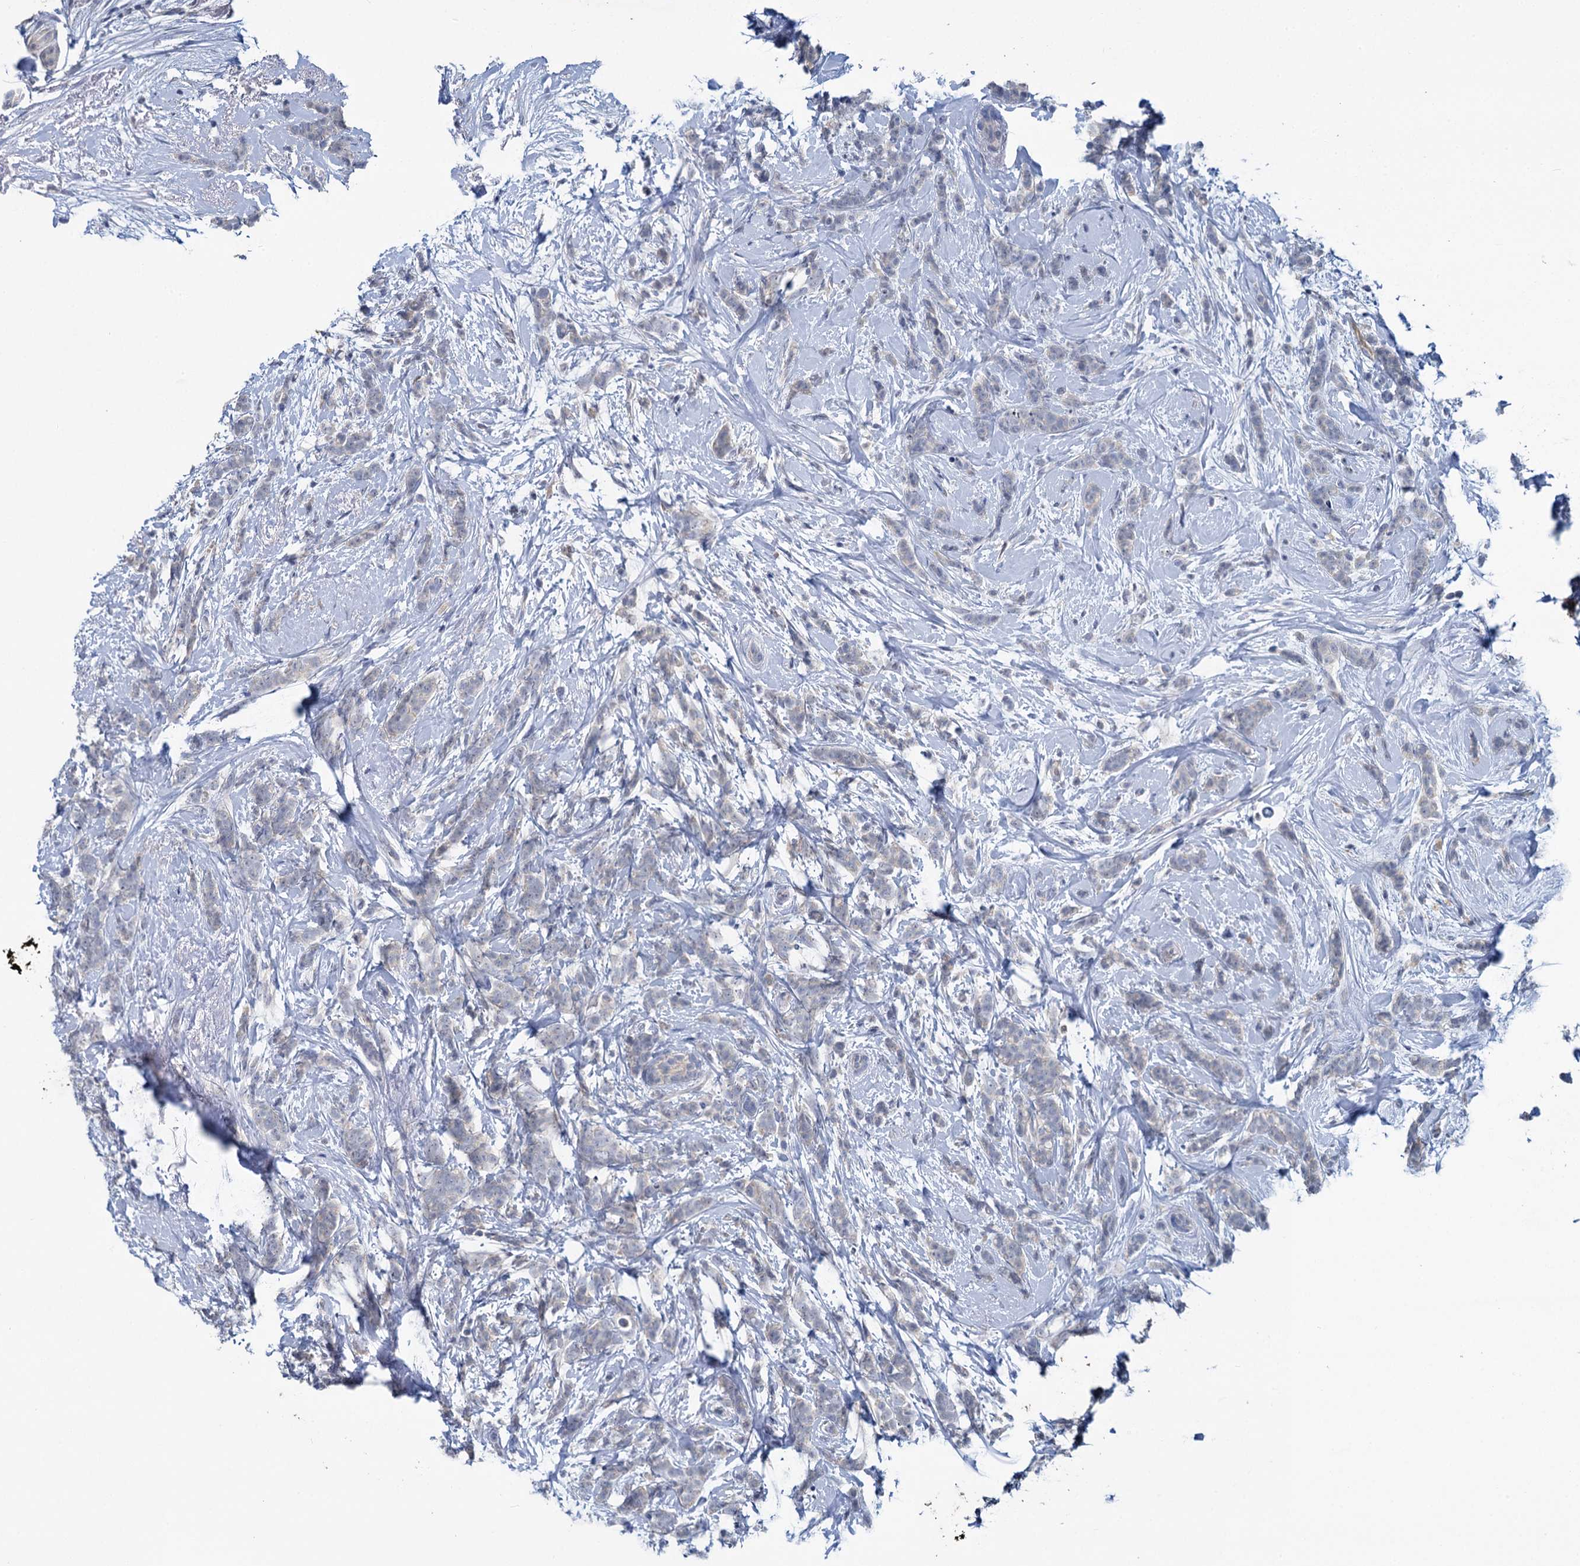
{"staining": {"intensity": "negative", "quantity": "none", "location": "none"}, "tissue": "breast cancer", "cell_type": "Tumor cells", "image_type": "cancer", "snomed": [{"axis": "morphology", "description": "Lobular carcinoma"}, {"axis": "topography", "description": "Breast"}], "caption": "The immunohistochemistry (IHC) image has no significant positivity in tumor cells of breast cancer tissue.", "gene": "ANKRD42", "patient": {"sex": "female", "age": 58}}